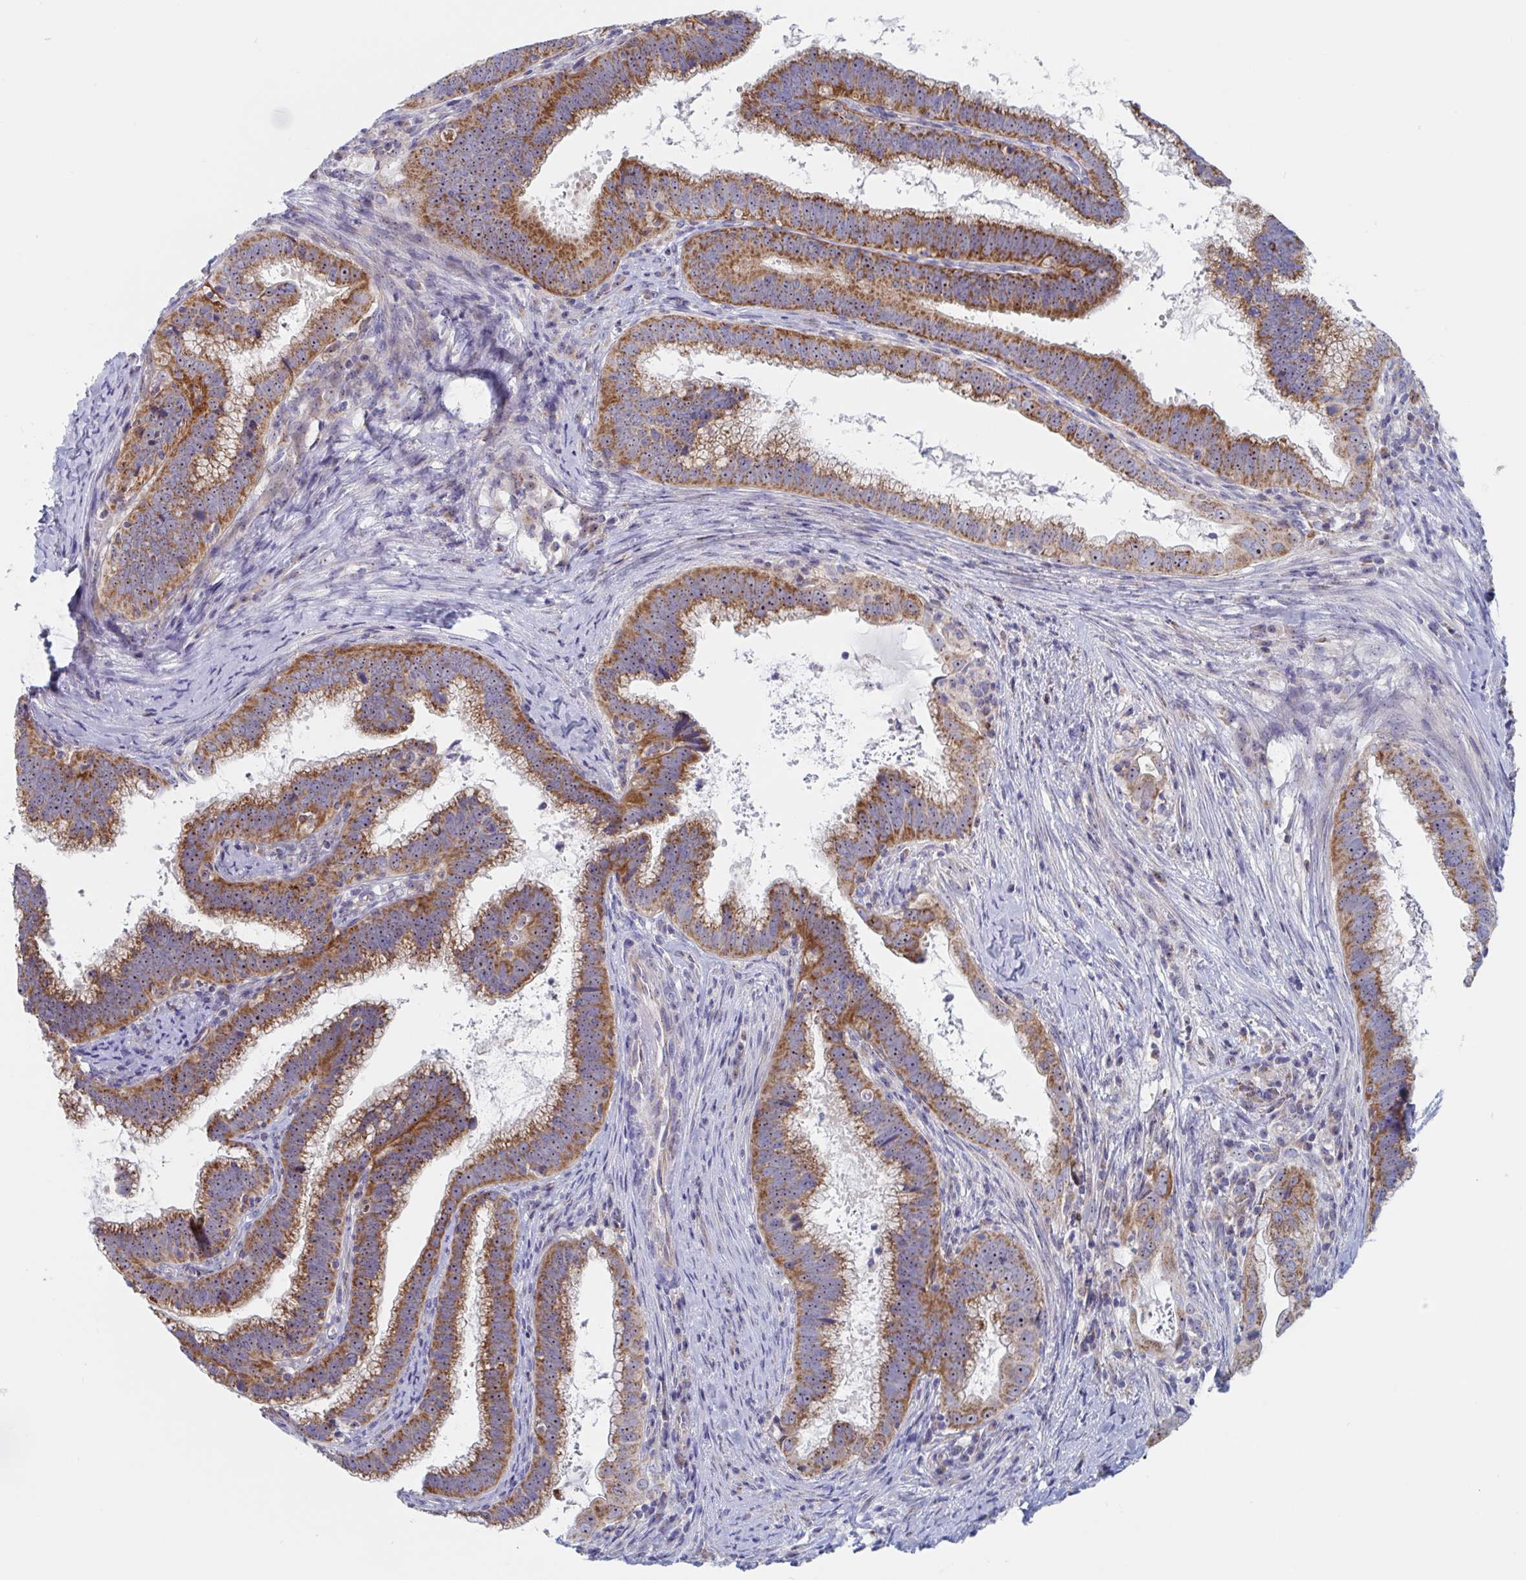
{"staining": {"intensity": "strong", "quantity": ">75%", "location": "cytoplasmic/membranous,nuclear"}, "tissue": "cervical cancer", "cell_type": "Tumor cells", "image_type": "cancer", "snomed": [{"axis": "morphology", "description": "Adenocarcinoma, NOS"}, {"axis": "topography", "description": "Cervix"}], "caption": "Tumor cells show high levels of strong cytoplasmic/membranous and nuclear expression in about >75% of cells in cervical adenocarcinoma. (Stains: DAB in brown, nuclei in blue, Microscopy: brightfield microscopy at high magnification).", "gene": "MRPL53", "patient": {"sex": "female", "age": 56}}